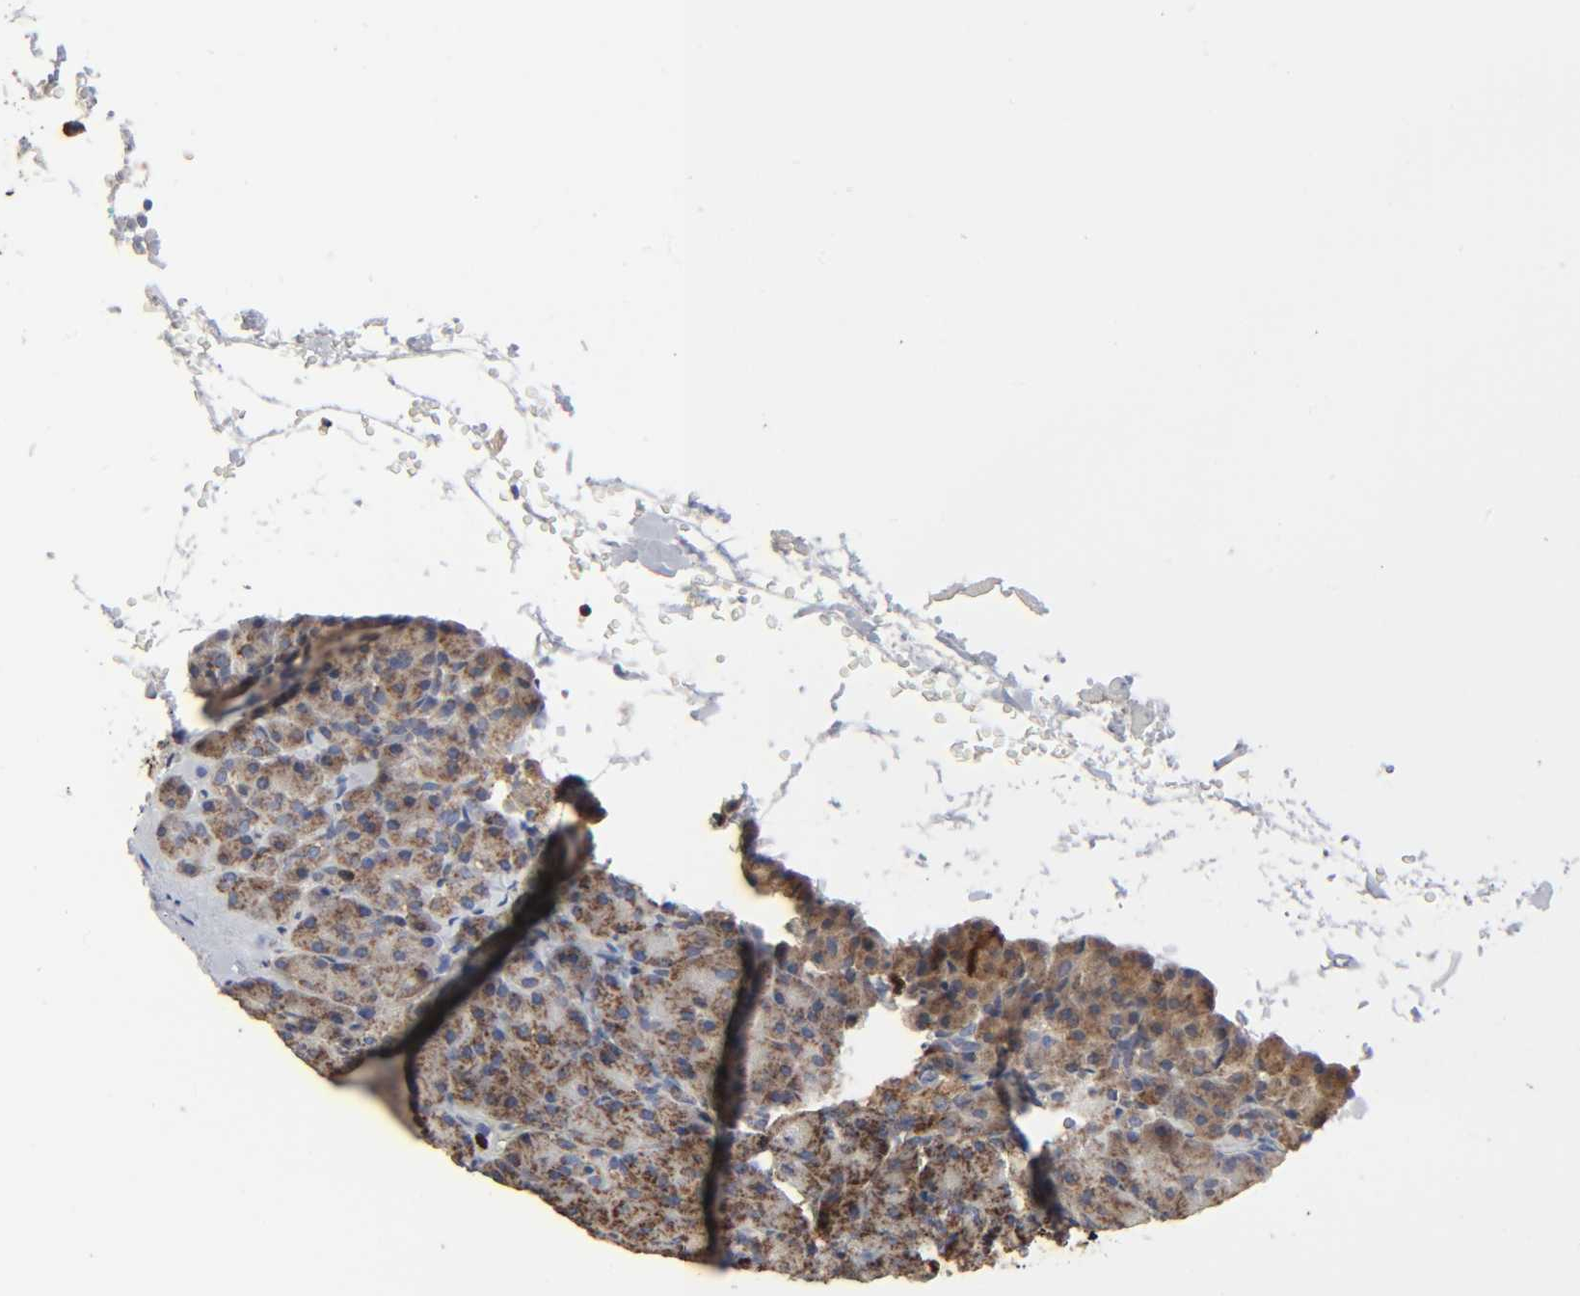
{"staining": {"intensity": "moderate", "quantity": ">75%", "location": "cytoplasmic/membranous"}, "tissue": "pancreas", "cell_type": "Exocrine glandular cells", "image_type": "normal", "snomed": [{"axis": "morphology", "description": "Normal tissue, NOS"}, {"axis": "topography", "description": "Pancreas"}], "caption": "Immunohistochemical staining of normal pancreas demonstrates moderate cytoplasmic/membranous protein staining in about >75% of exocrine glandular cells. (DAB (3,3'-diaminobenzidine) IHC with brightfield microscopy, high magnification).", "gene": "COX6B1", "patient": {"sex": "female", "age": 43}}